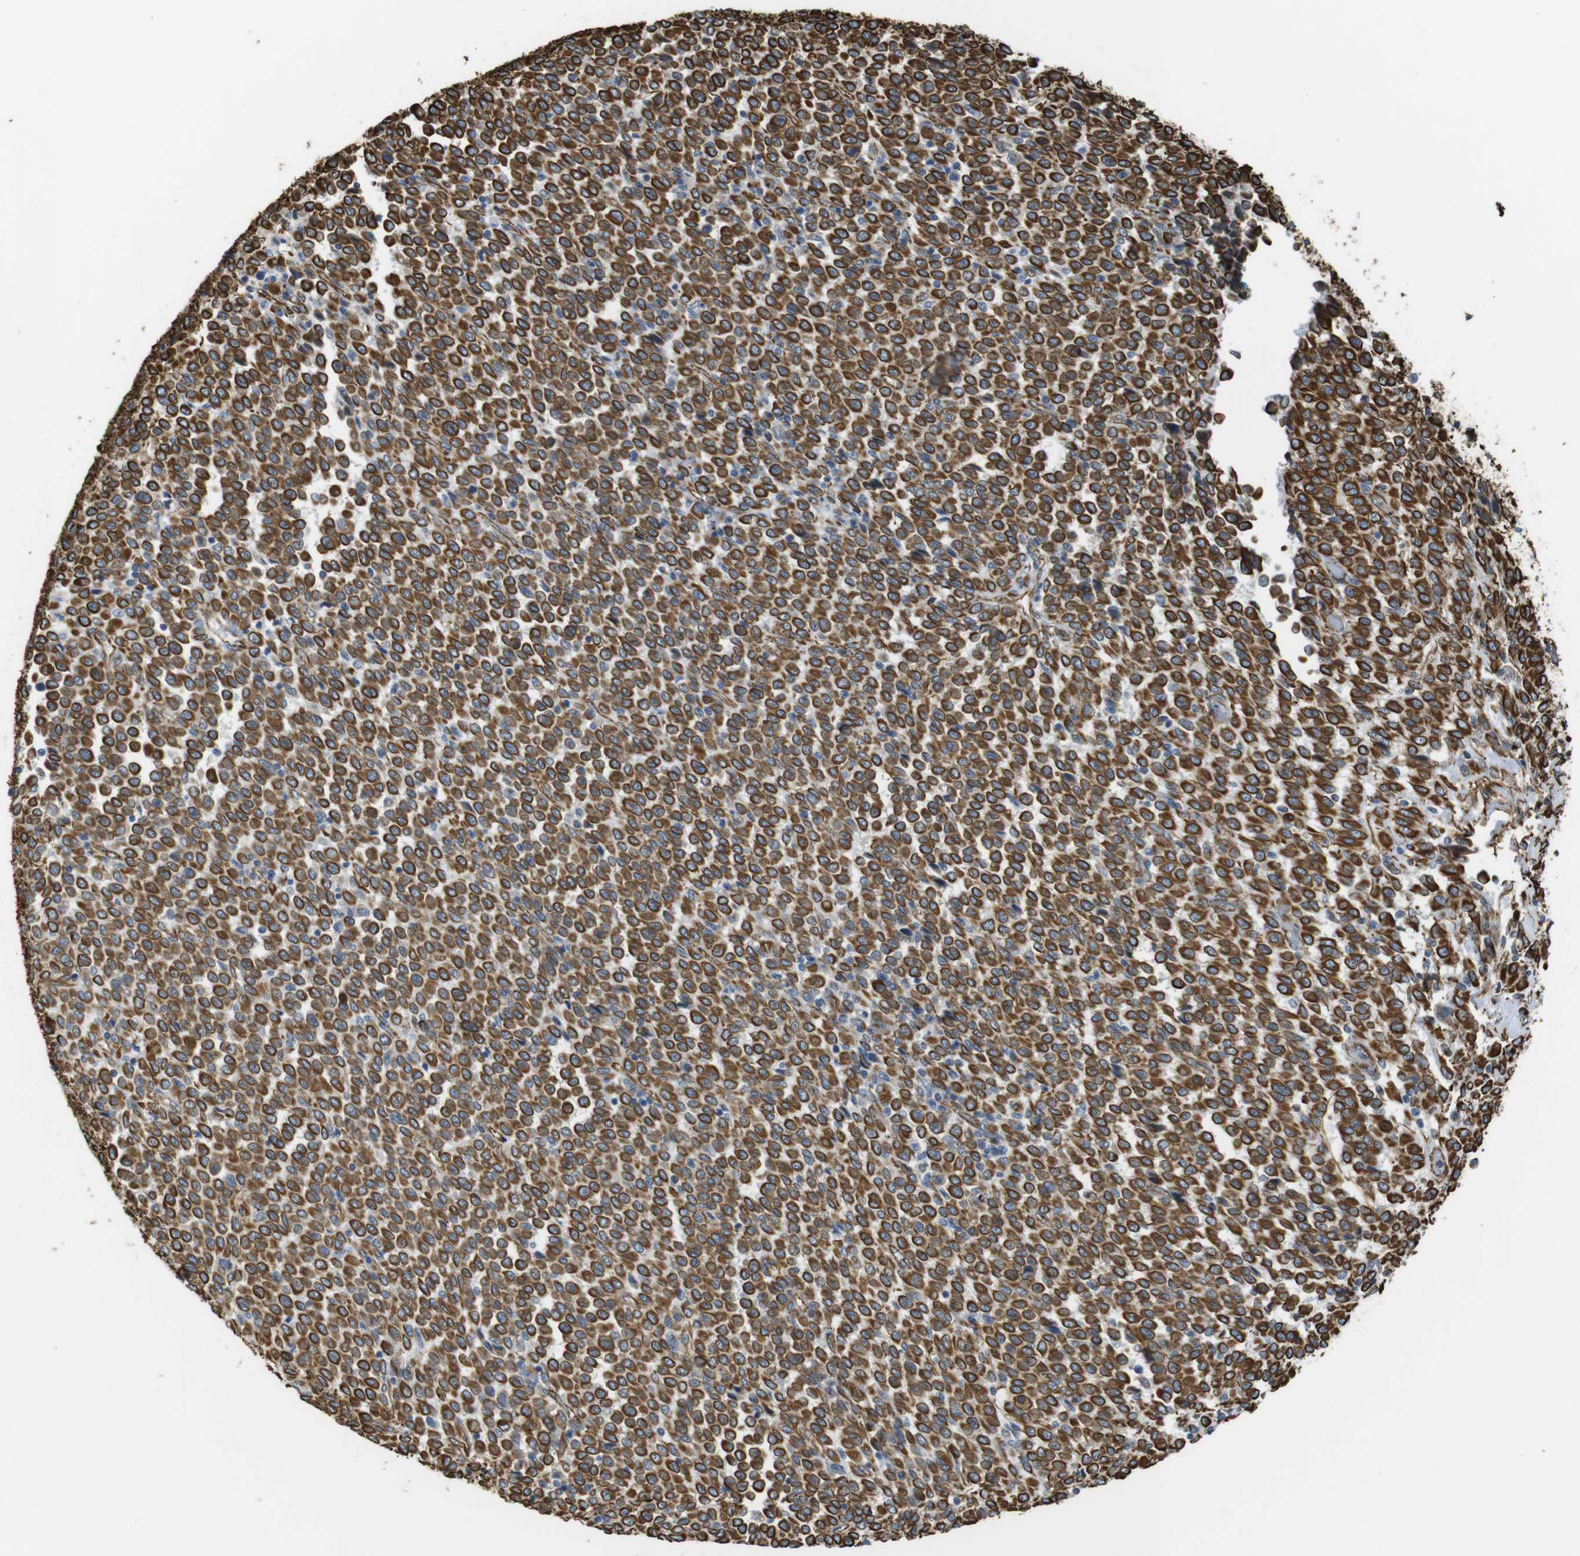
{"staining": {"intensity": "moderate", "quantity": ">75%", "location": "cytoplasmic/membranous"}, "tissue": "melanoma", "cell_type": "Tumor cells", "image_type": "cancer", "snomed": [{"axis": "morphology", "description": "Malignant melanoma, Metastatic site"}, {"axis": "topography", "description": "Pancreas"}], "caption": "High-magnification brightfield microscopy of malignant melanoma (metastatic site) stained with DAB (3,3'-diaminobenzidine) (brown) and counterstained with hematoxylin (blue). tumor cells exhibit moderate cytoplasmic/membranous expression is present in about>75% of cells. Using DAB (3,3'-diaminobenzidine) (brown) and hematoxylin (blue) stains, captured at high magnification using brightfield microscopy.", "gene": "RALGPS1", "patient": {"sex": "female", "age": 30}}